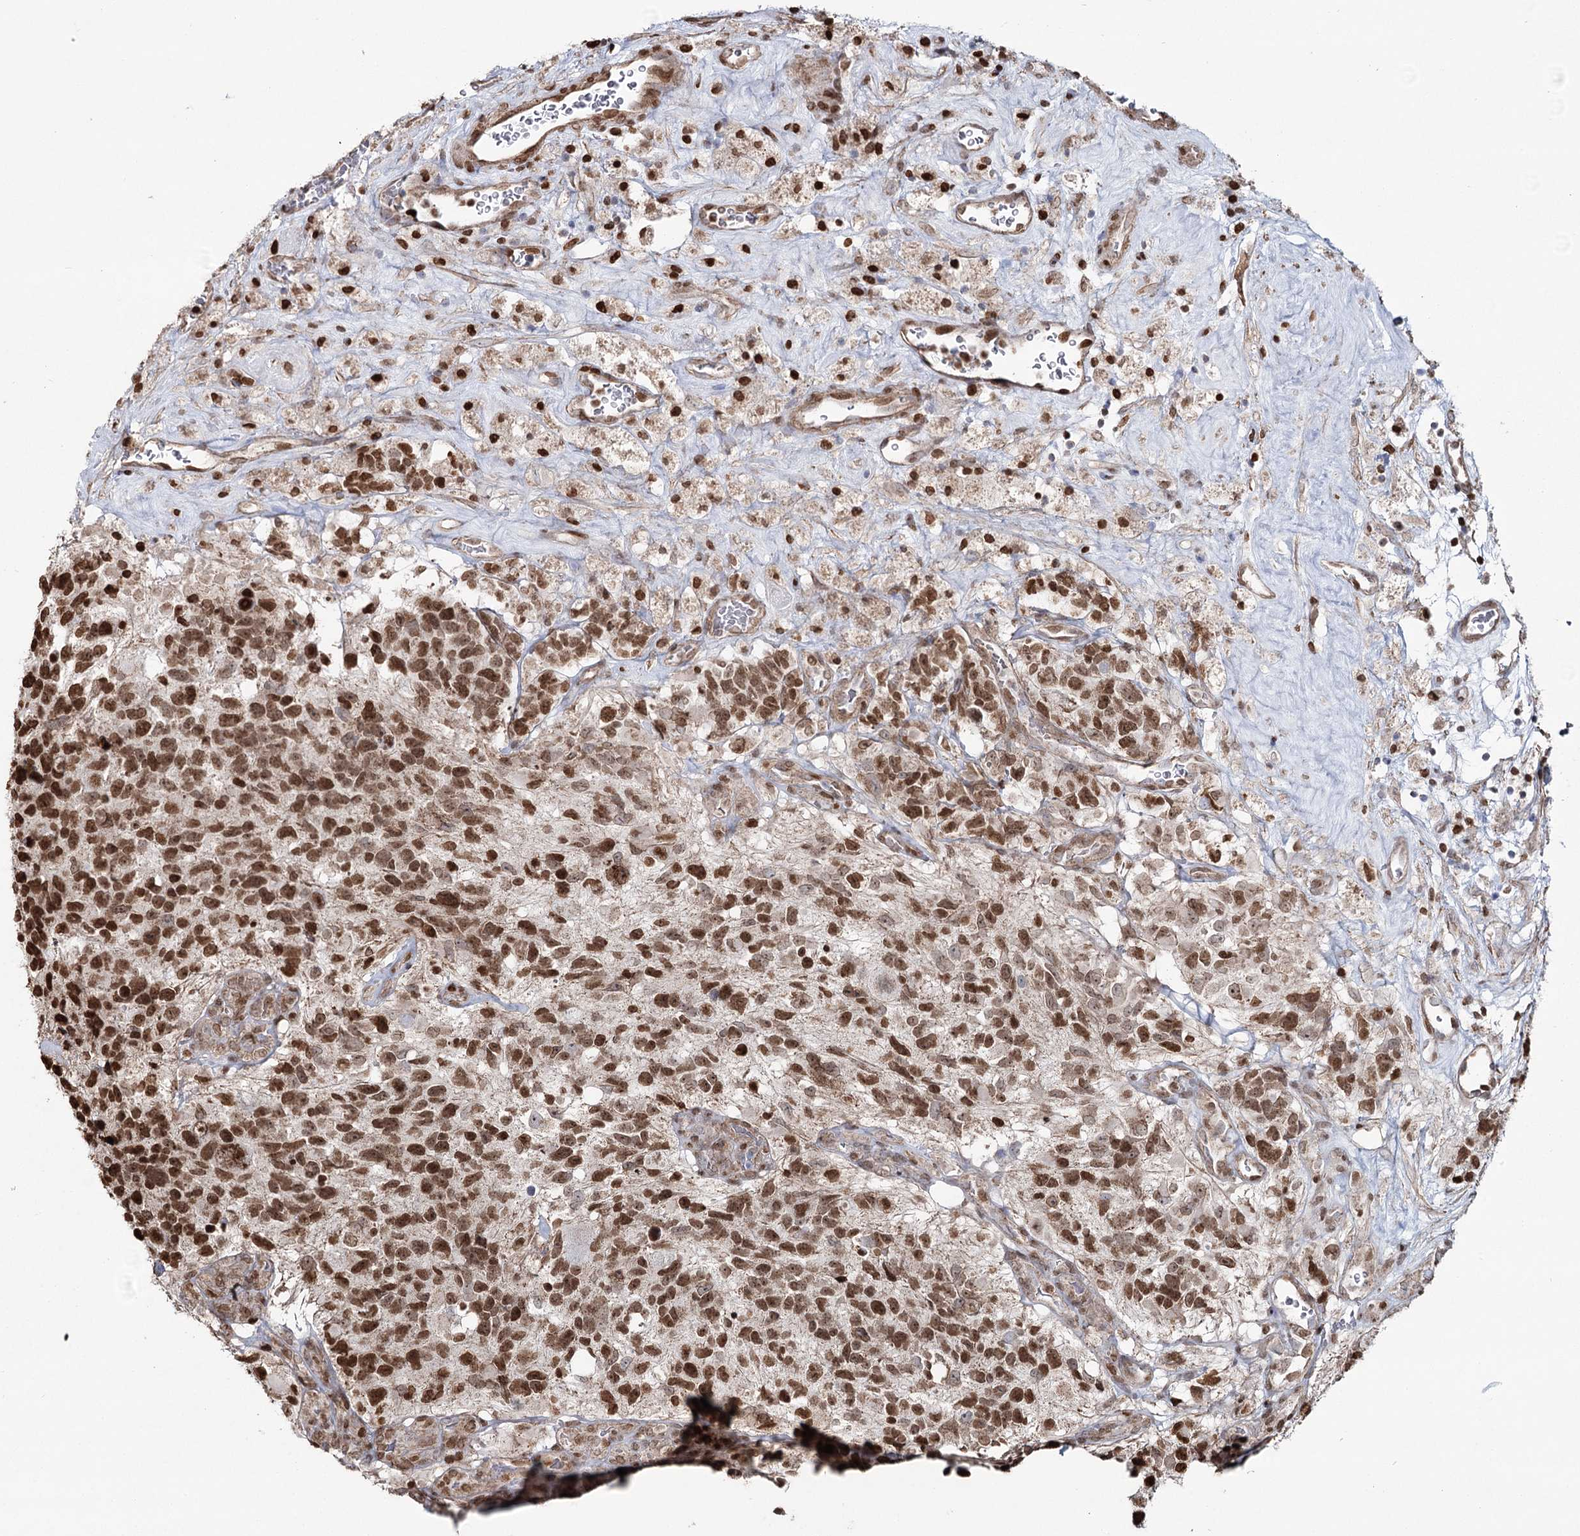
{"staining": {"intensity": "strong", "quantity": ">75%", "location": "nuclear"}, "tissue": "glioma", "cell_type": "Tumor cells", "image_type": "cancer", "snomed": [{"axis": "morphology", "description": "Glioma, malignant, High grade"}, {"axis": "topography", "description": "Brain"}], "caption": "Glioma tissue shows strong nuclear positivity in approximately >75% of tumor cells, visualized by immunohistochemistry. (DAB (3,3'-diaminobenzidine) IHC, brown staining for protein, blue staining for nuclei).", "gene": "PDHX", "patient": {"sex": "male", "age": 76}}